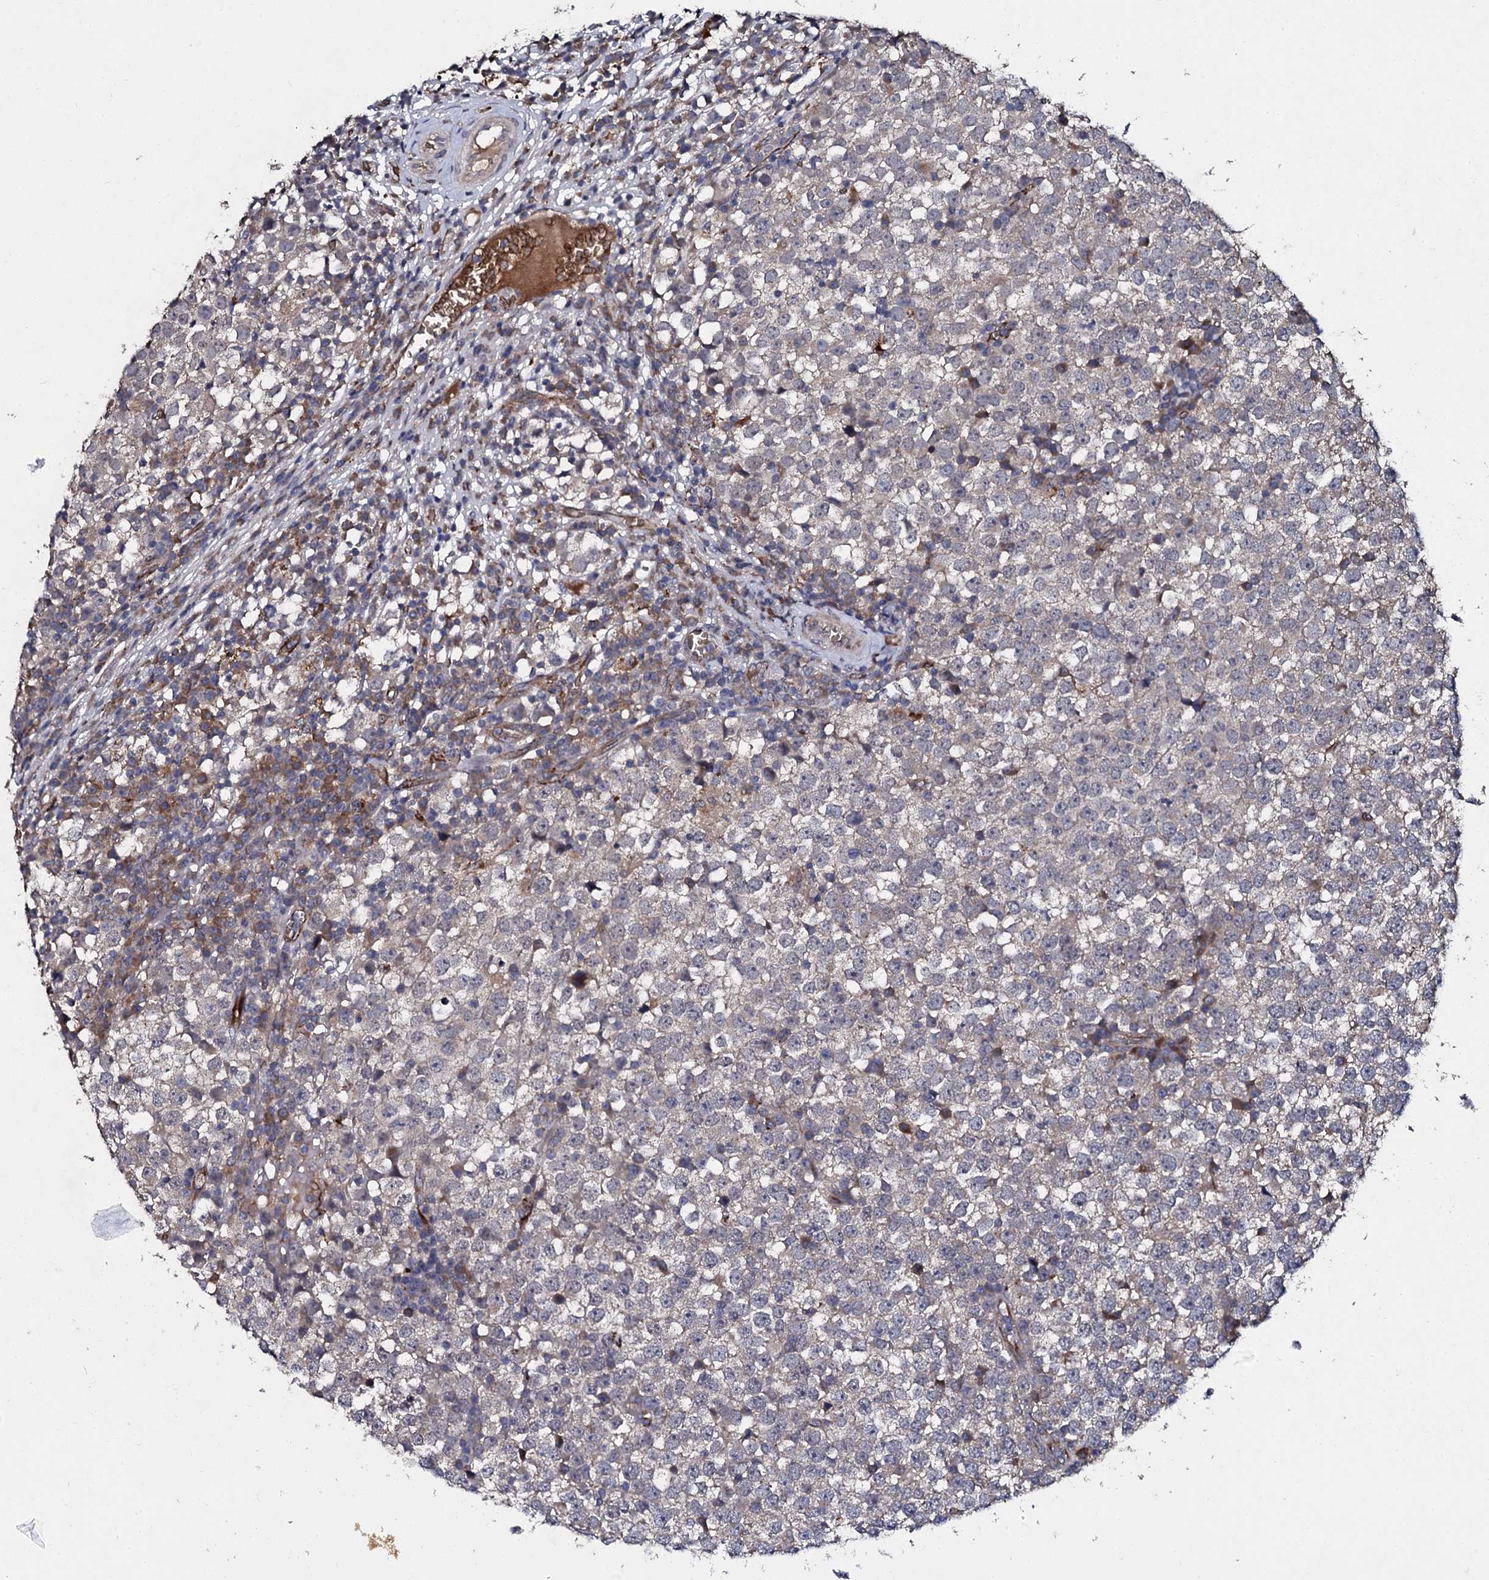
{"staining": {"intensity": "weak", "quantity": "<25%", "location": "cytoplasmic/membranous"}, "tissue": "testis cancer", "cell_type": "Tumor cells", "image_type": "cancer", "snomed": [{"axis": "morphology", "description": "Seminoma, NOS"}, {"axis": "topography", "description": "Testis"}], "caption": "Immunohistochemistry (IHC) image of neoplastic tissue: human seminoma (testis) stained with DAB reveals no significant protein expression in tumor cells. (DAB IHC visualized using brightfield microscopy, high magnification).", "gene": "LRRC28", "patient": {"sex": "male", "age": 65}}